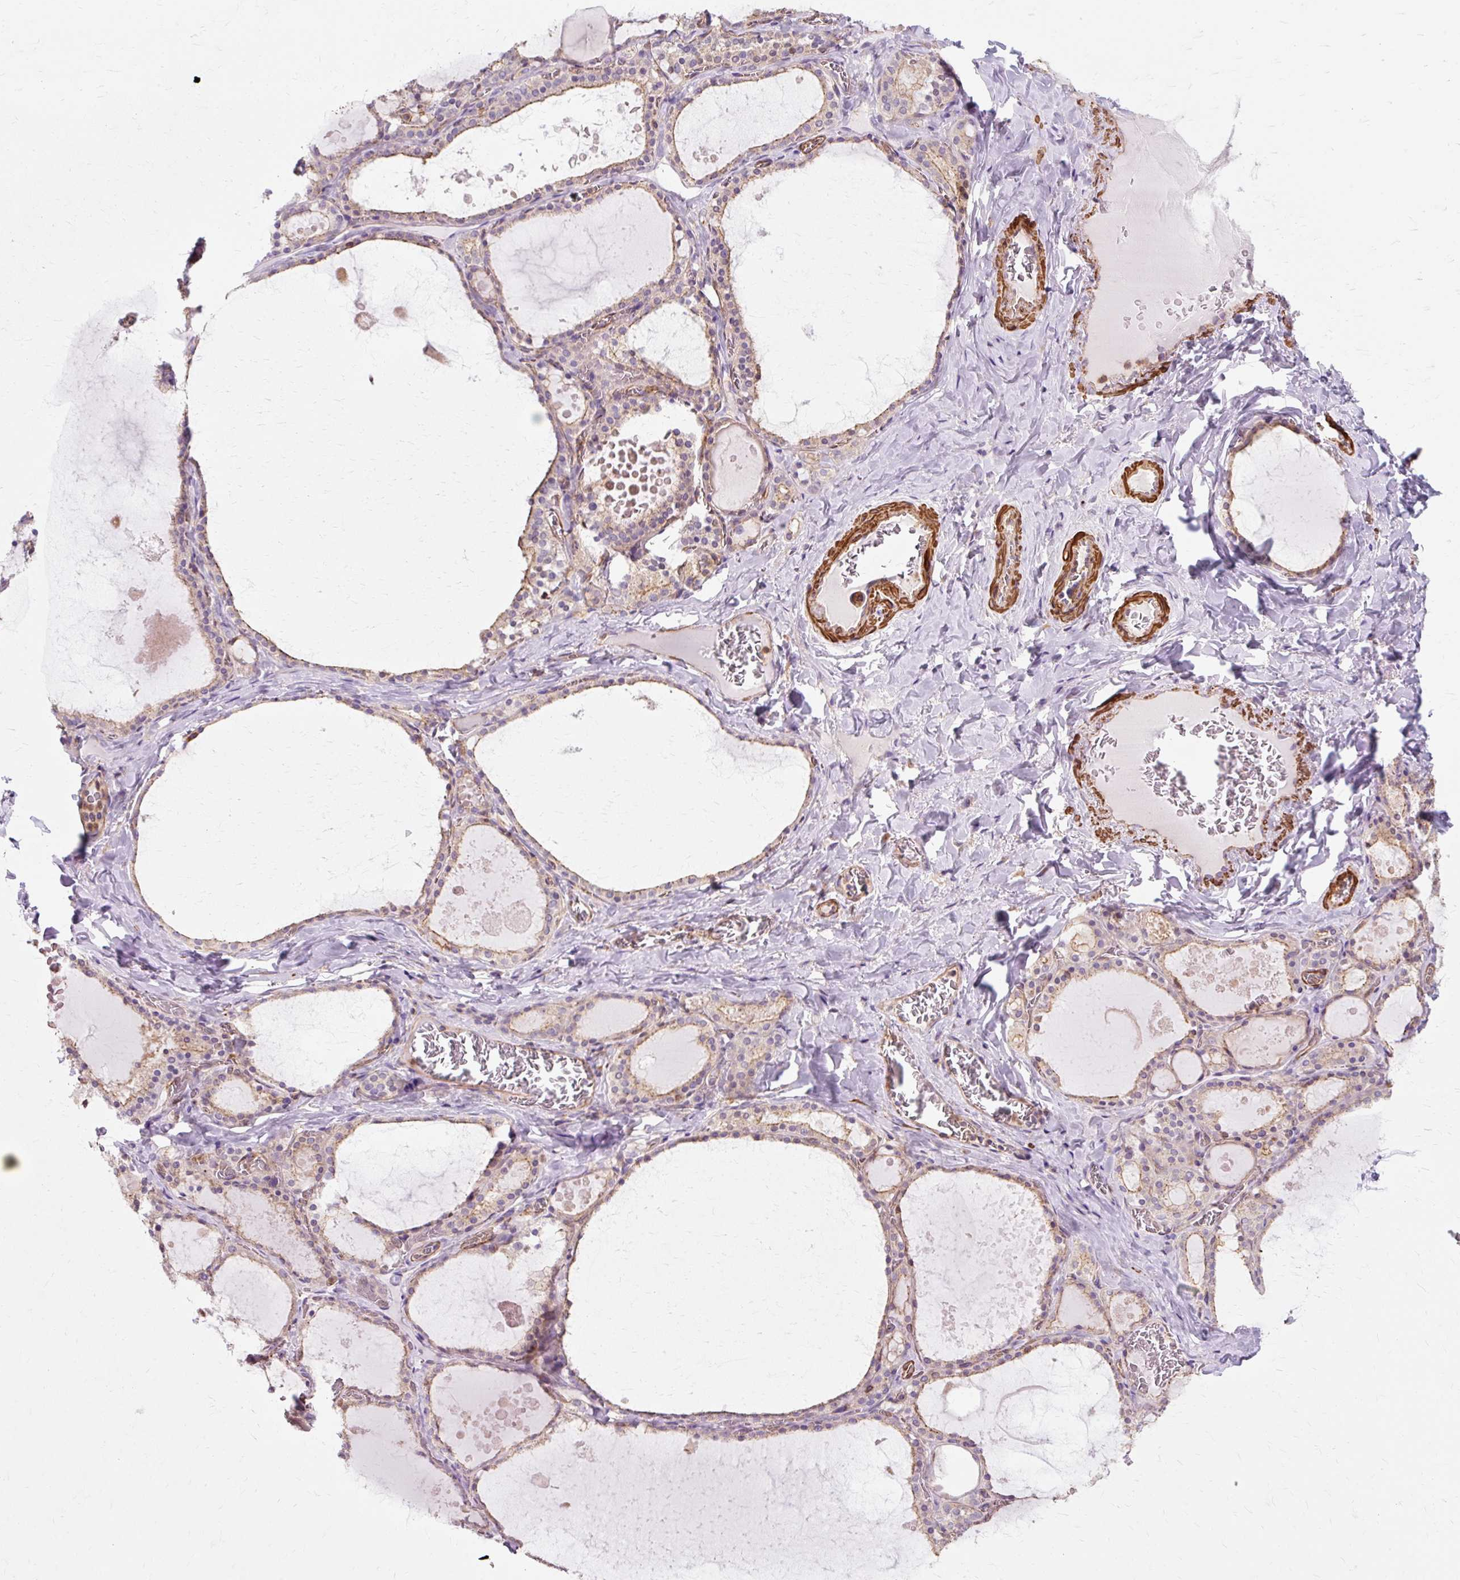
{"staining": {"intensity": "moderate", "quantity": "25%-75%", "location": "cytoplasmic/membranous"}, "tissue": "thyroid gland", "cell_type": "Glandular cells", "image_type": "normal", "snomed": [{"axis": "morphology", "description": "Normal tissue, NOS"}, {"axis": "topography", "description": "Thyroid gland"}], "caption": "Immunohistochemical staining of unremarkable thyroid gland demonstrates medium levels of moderate cytoplasmic/membranous staining in about 25%-75% of glandular cells.", "gene": "TBC1D2B", "patient": {"sex": "male", "age": 56}}